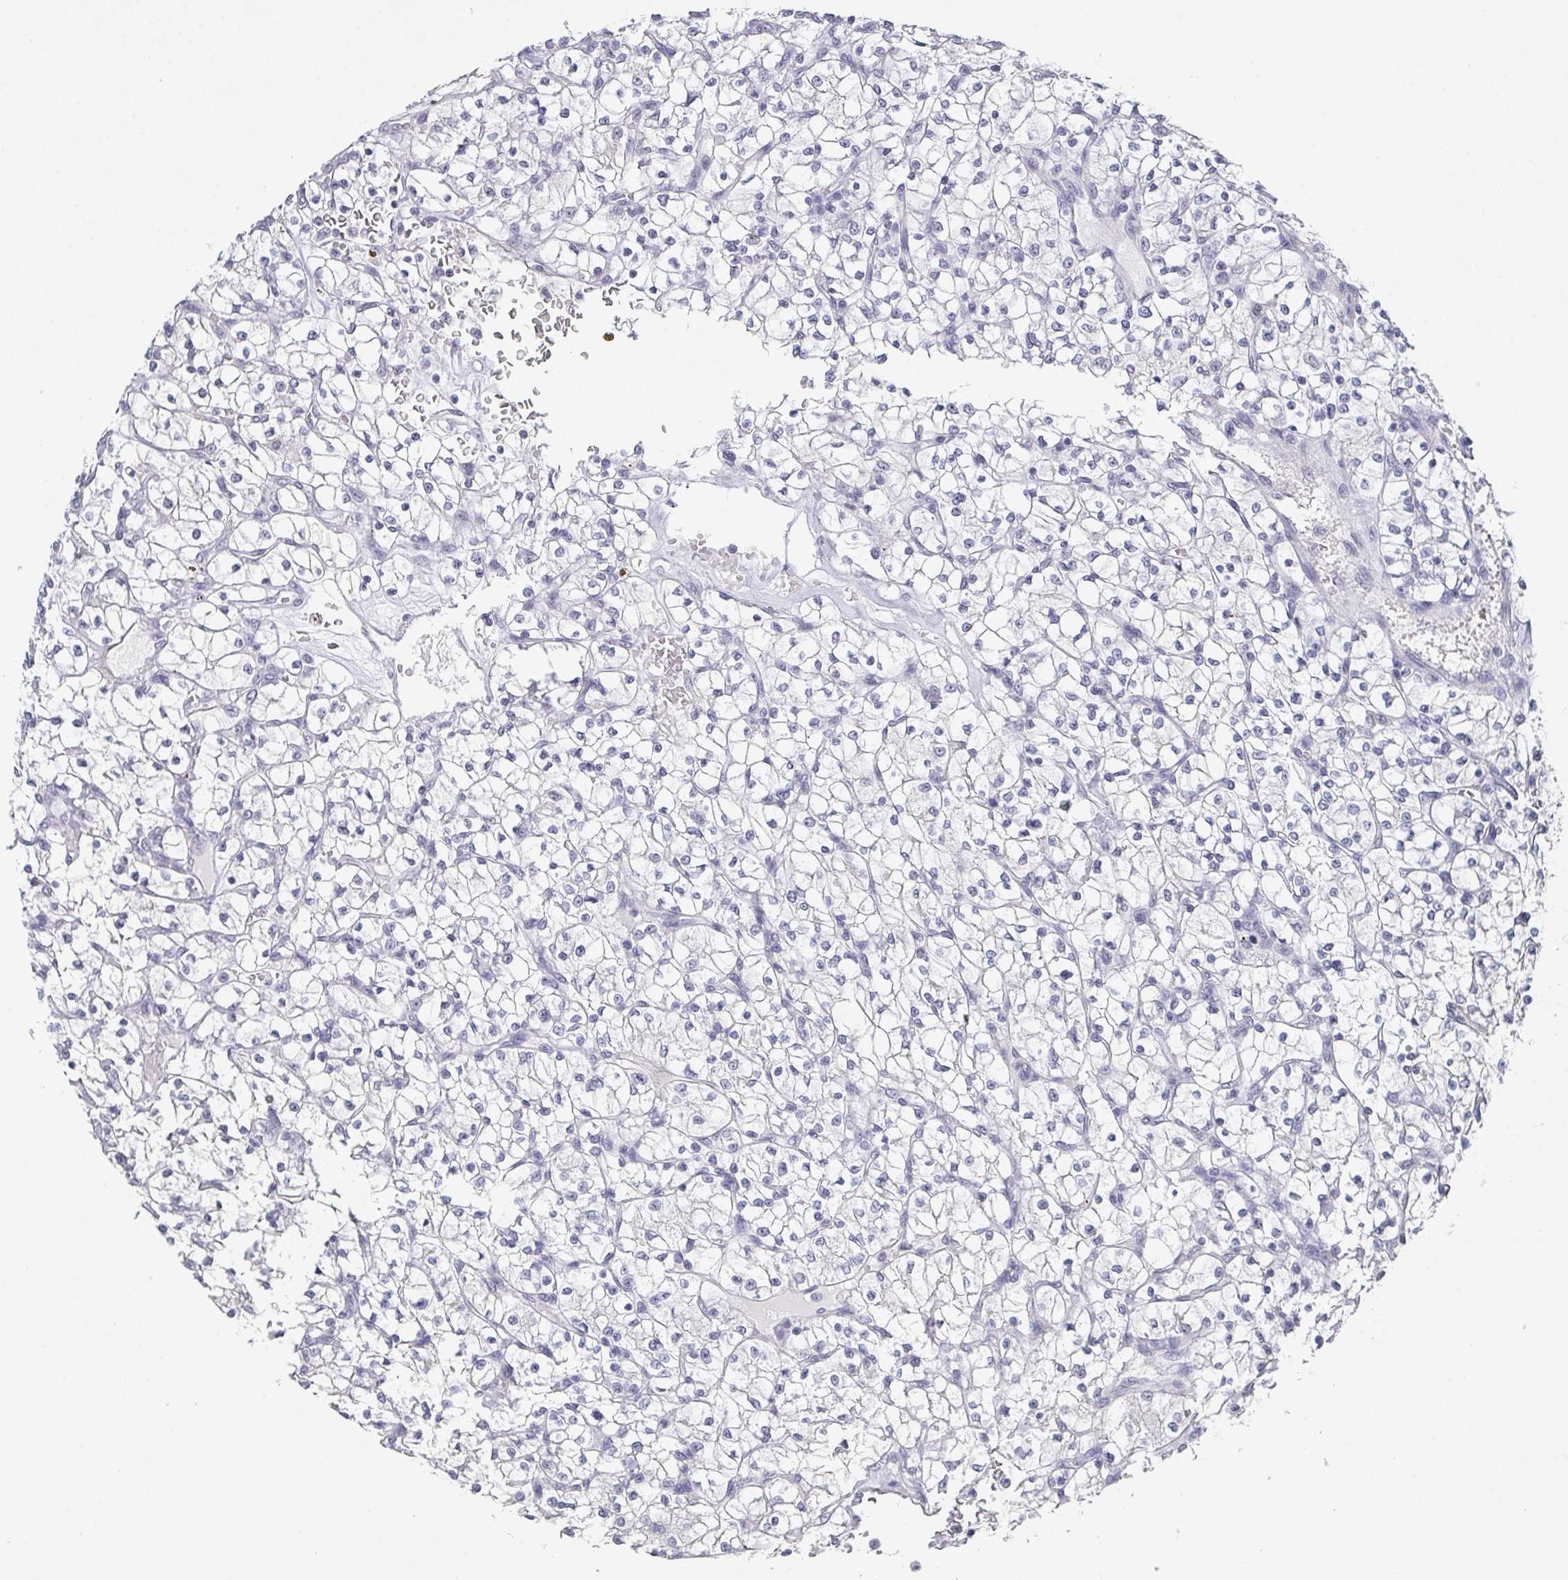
{"staining": {"intensity": "negative", "quantity": "none", "location": "none"}, "tissue": "renal cancer", "cell_type": "Tumor cells", "image_type": "cancer", "snomed": [{"axis": "morphology", "description": "Adenocarcinoma, NOS"}, {"axis": "topography", "description": "Kidney"}], "caption": "The photomicrograph reveals no significant expression in tumor cells of renal adenocarcinoma.", "gene": "NEFH", "patient": {"sex": "female", "age": 64}}